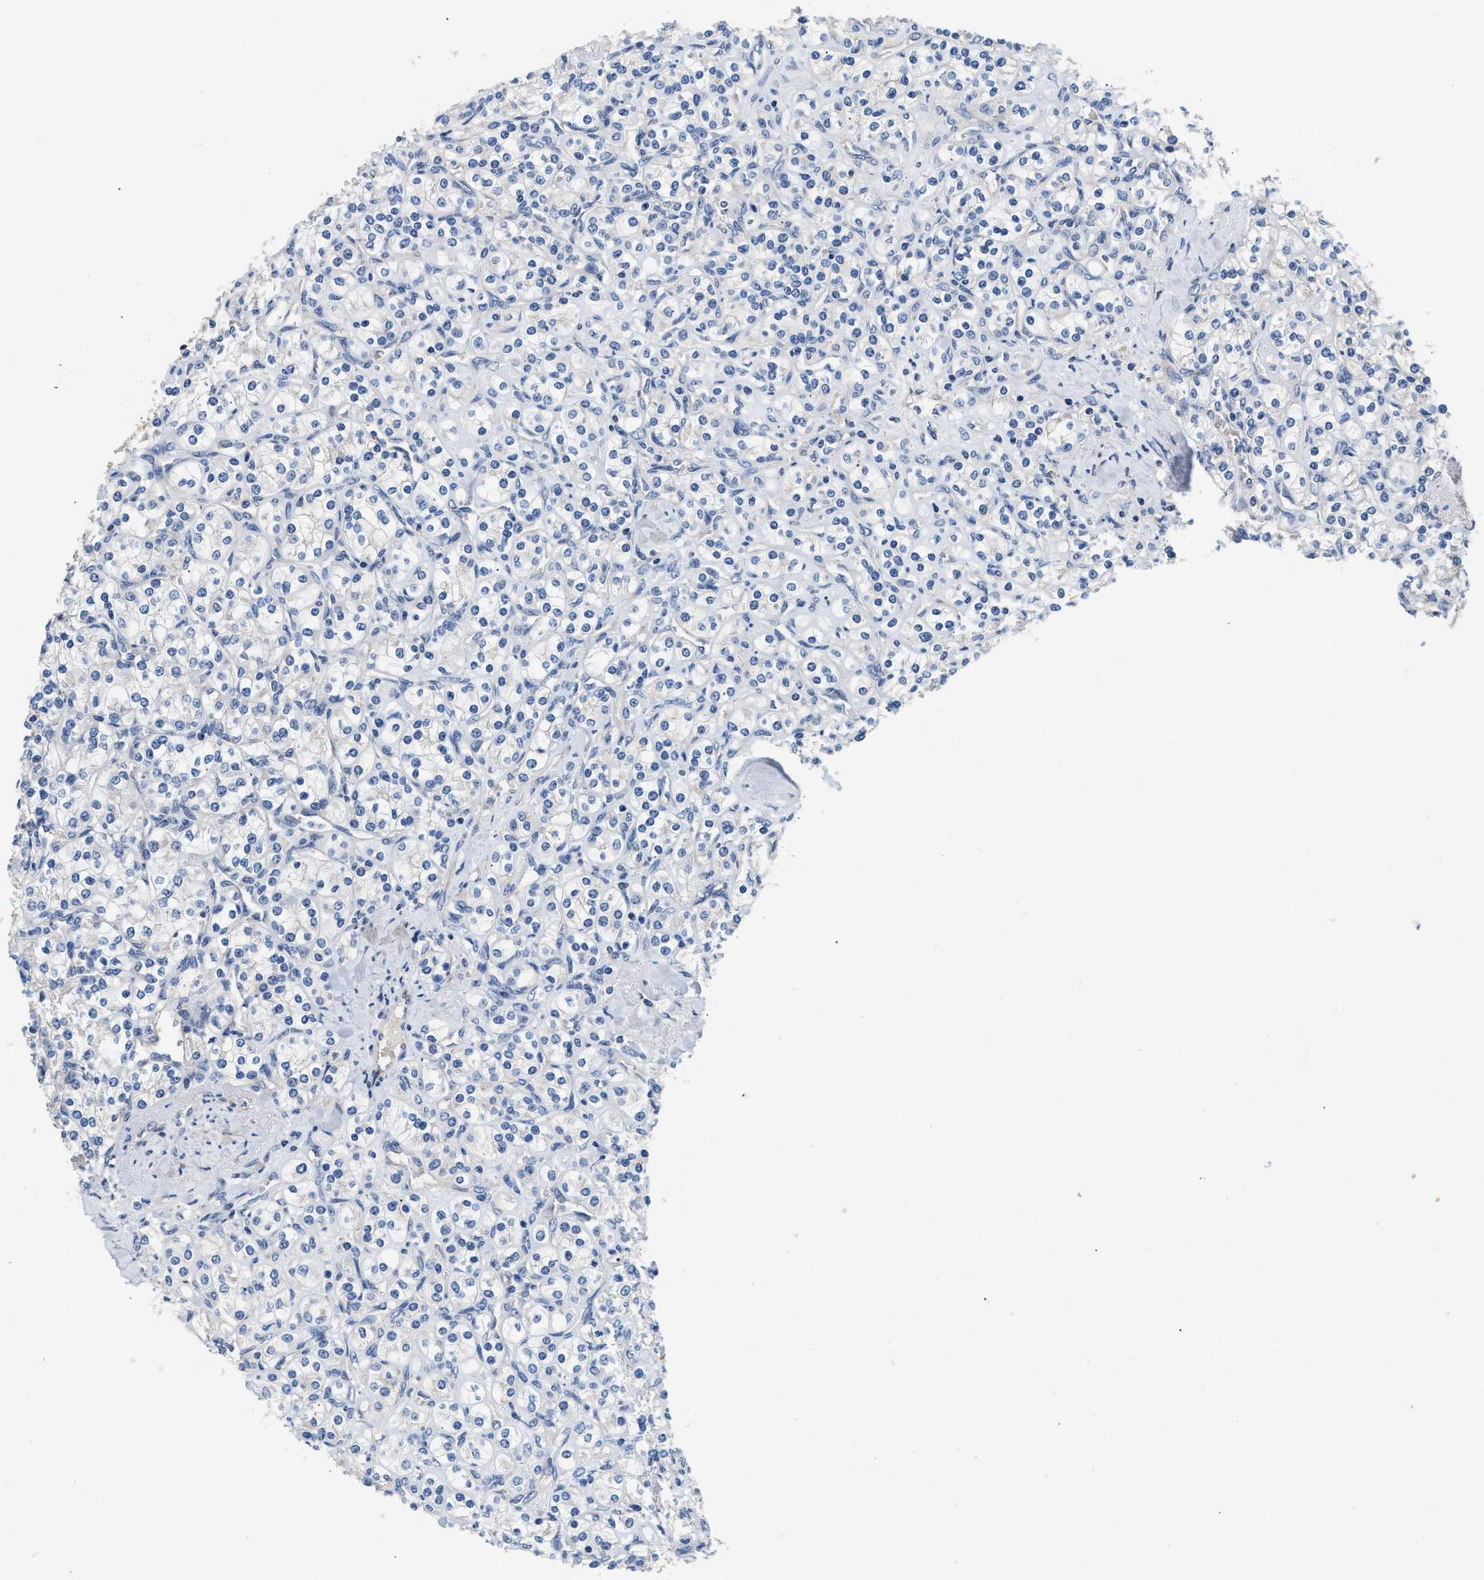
{"staining": {"intensity": "negative", "quantity": "none", "location": "none"}, "tissue": "renal cancer", "cell_type": "Tumor cells", "image_type": "cancer", "snomed": [{"axis": "morphology", "description": "Adenocarcinoma, NOS"}, {"axis": "topography", "description": "Kidney"}], "caption": "Immunohistochemistry (IHC) of renal cancer (adenocarcinoma) reveals no positivity in tumor cells.", "gene": "IL17RC", "patient": {"sex": "male", "age": 77}}